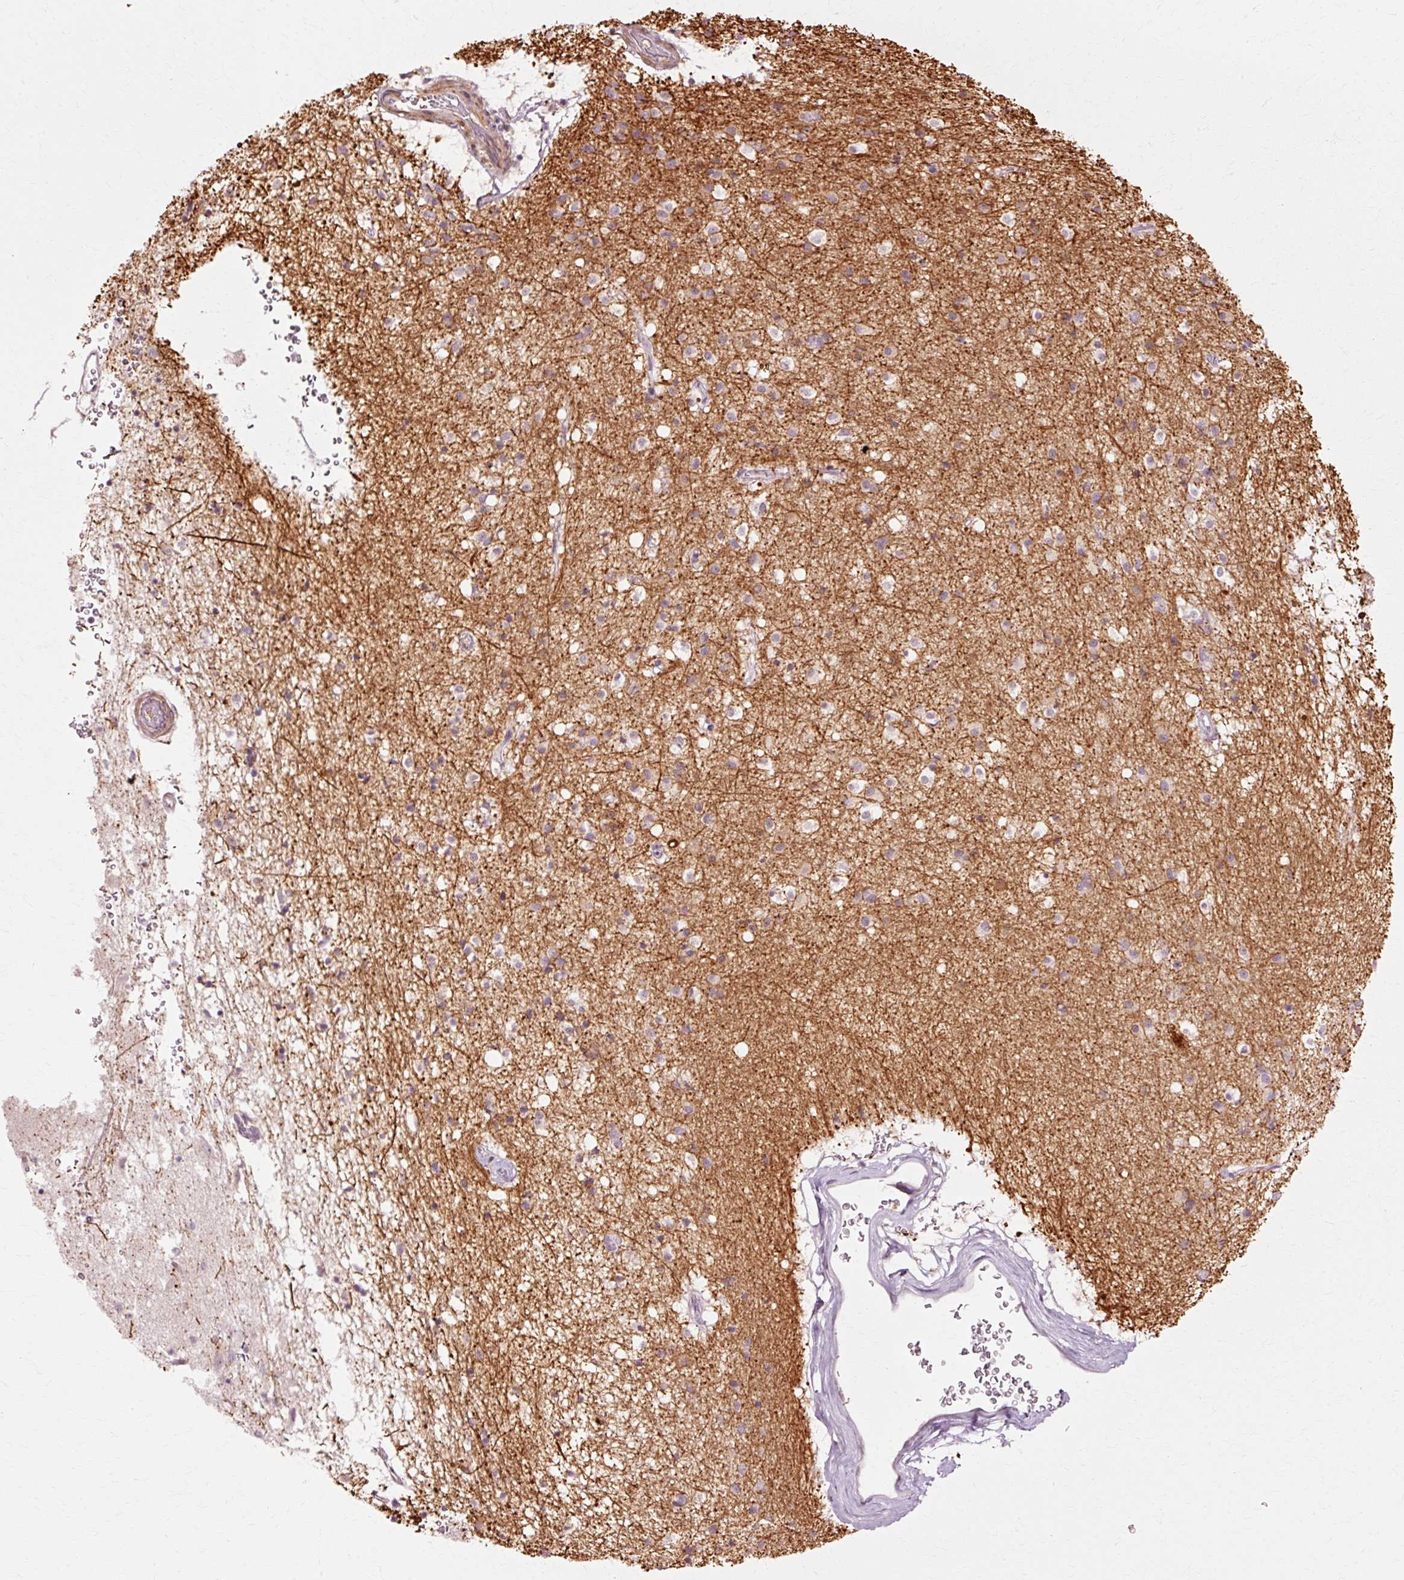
{"staining": {"intensity": "negative", "quantity": "none", "location": "none"}, "tissue": "caudate", "cell_type": "Glial cells", "image_type": "normal", "snomed": [{"axis": "morphology", "description": "Normal tissue, NOS"}, {"axis": "topography", "description": "Lateral ventricle wall"}], "caption": "High power microscopy histopathology image of an immunohistochemistry (IHC) image of benign caudate, revealing no significant expression in glial cells. Nuclei are stained in blue.", "gene": "RANBP2", "patient": {"sex": "male", "age": 58}}